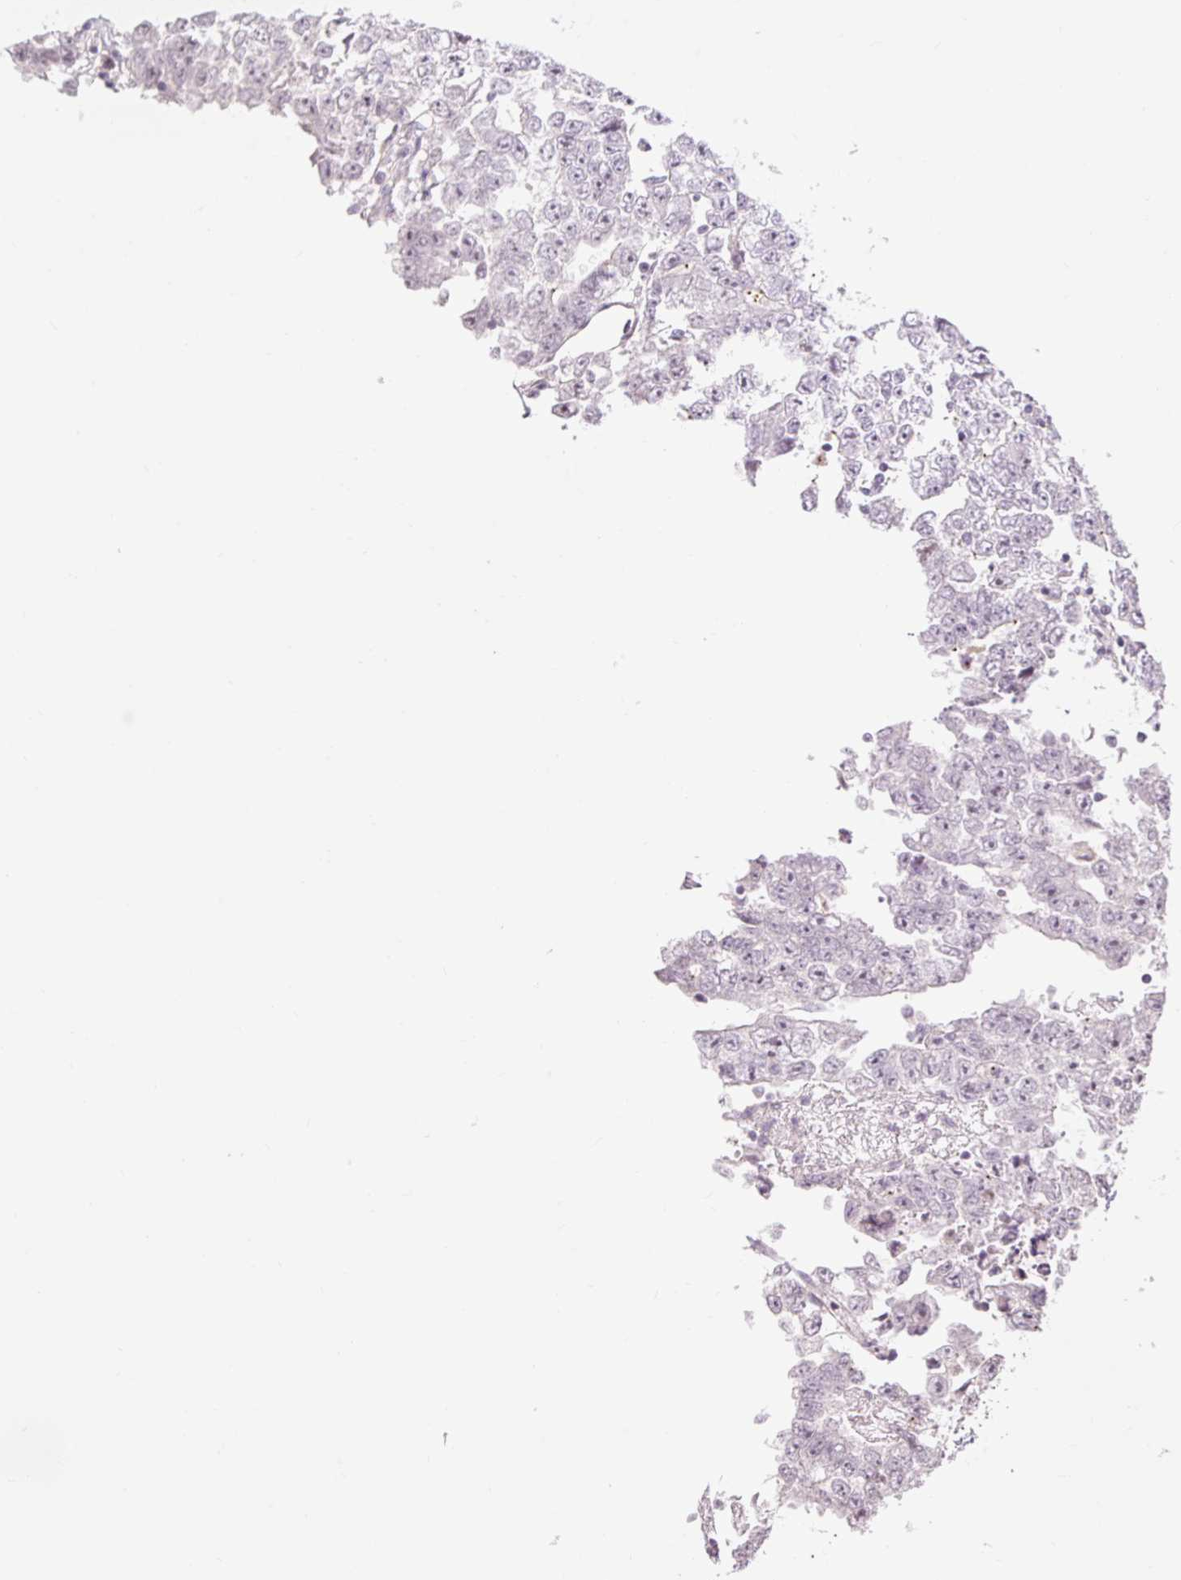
{"staining": {"intensity": "negative", "quantity": "none", "location": "none"}, "tissue": "testis cancer", "cell_type": "Tumor cells", "image_type": "cancer", "snomed": [{"axis": "morphology", "description": "Carcinoma, Embryonal, NOS"}, {"axis": "topography", "description": "Testis"}], "caption": "High power microscopy image of an IHC photomicrograph of testis cancer, revealing no significant staining in tumor cells.", "gene": "RACGAP1", "patient": {"sex": "male", "age": 25}}